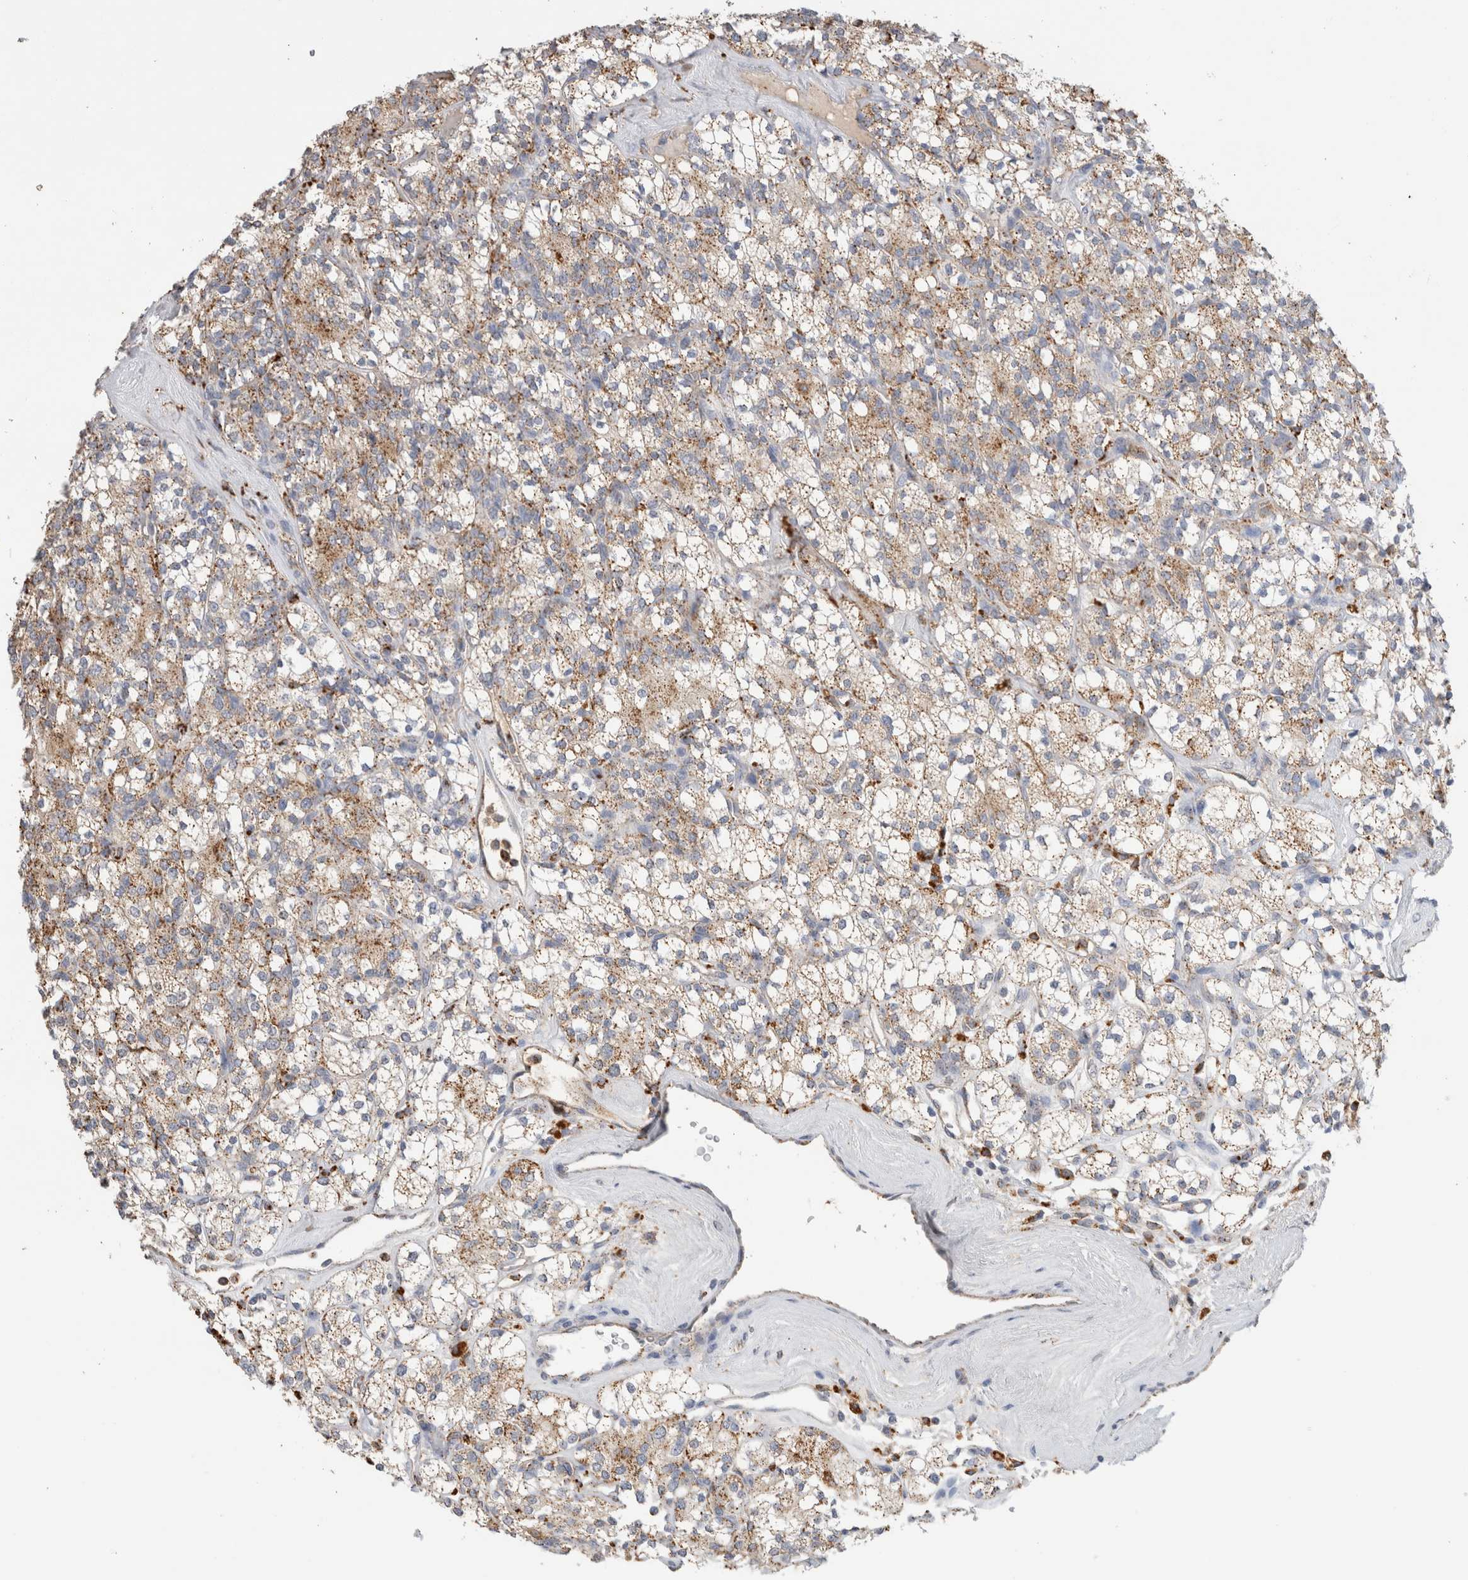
{"staining": {"intensity": "moderate", "quantity": ">75%", "location": "cytoplasmic/membranous"}, "tissue": "renal cancer", "cell_type": "Tumor cells", "image_type": "cancer", "snomed": [{"axis": "morphology", "description": "Adenocarcinoma, NOS"}, {"axis": "topography", "description": "Kidney"}], "caption": "A photomicrograph of human adenocarcinoma (renal) stained for a protein demonstrates moderate cytoplasmic/membranous brown staining in tumor cells.", "gene": "GNS", "patient": {"sex": "male", "age": 77}}